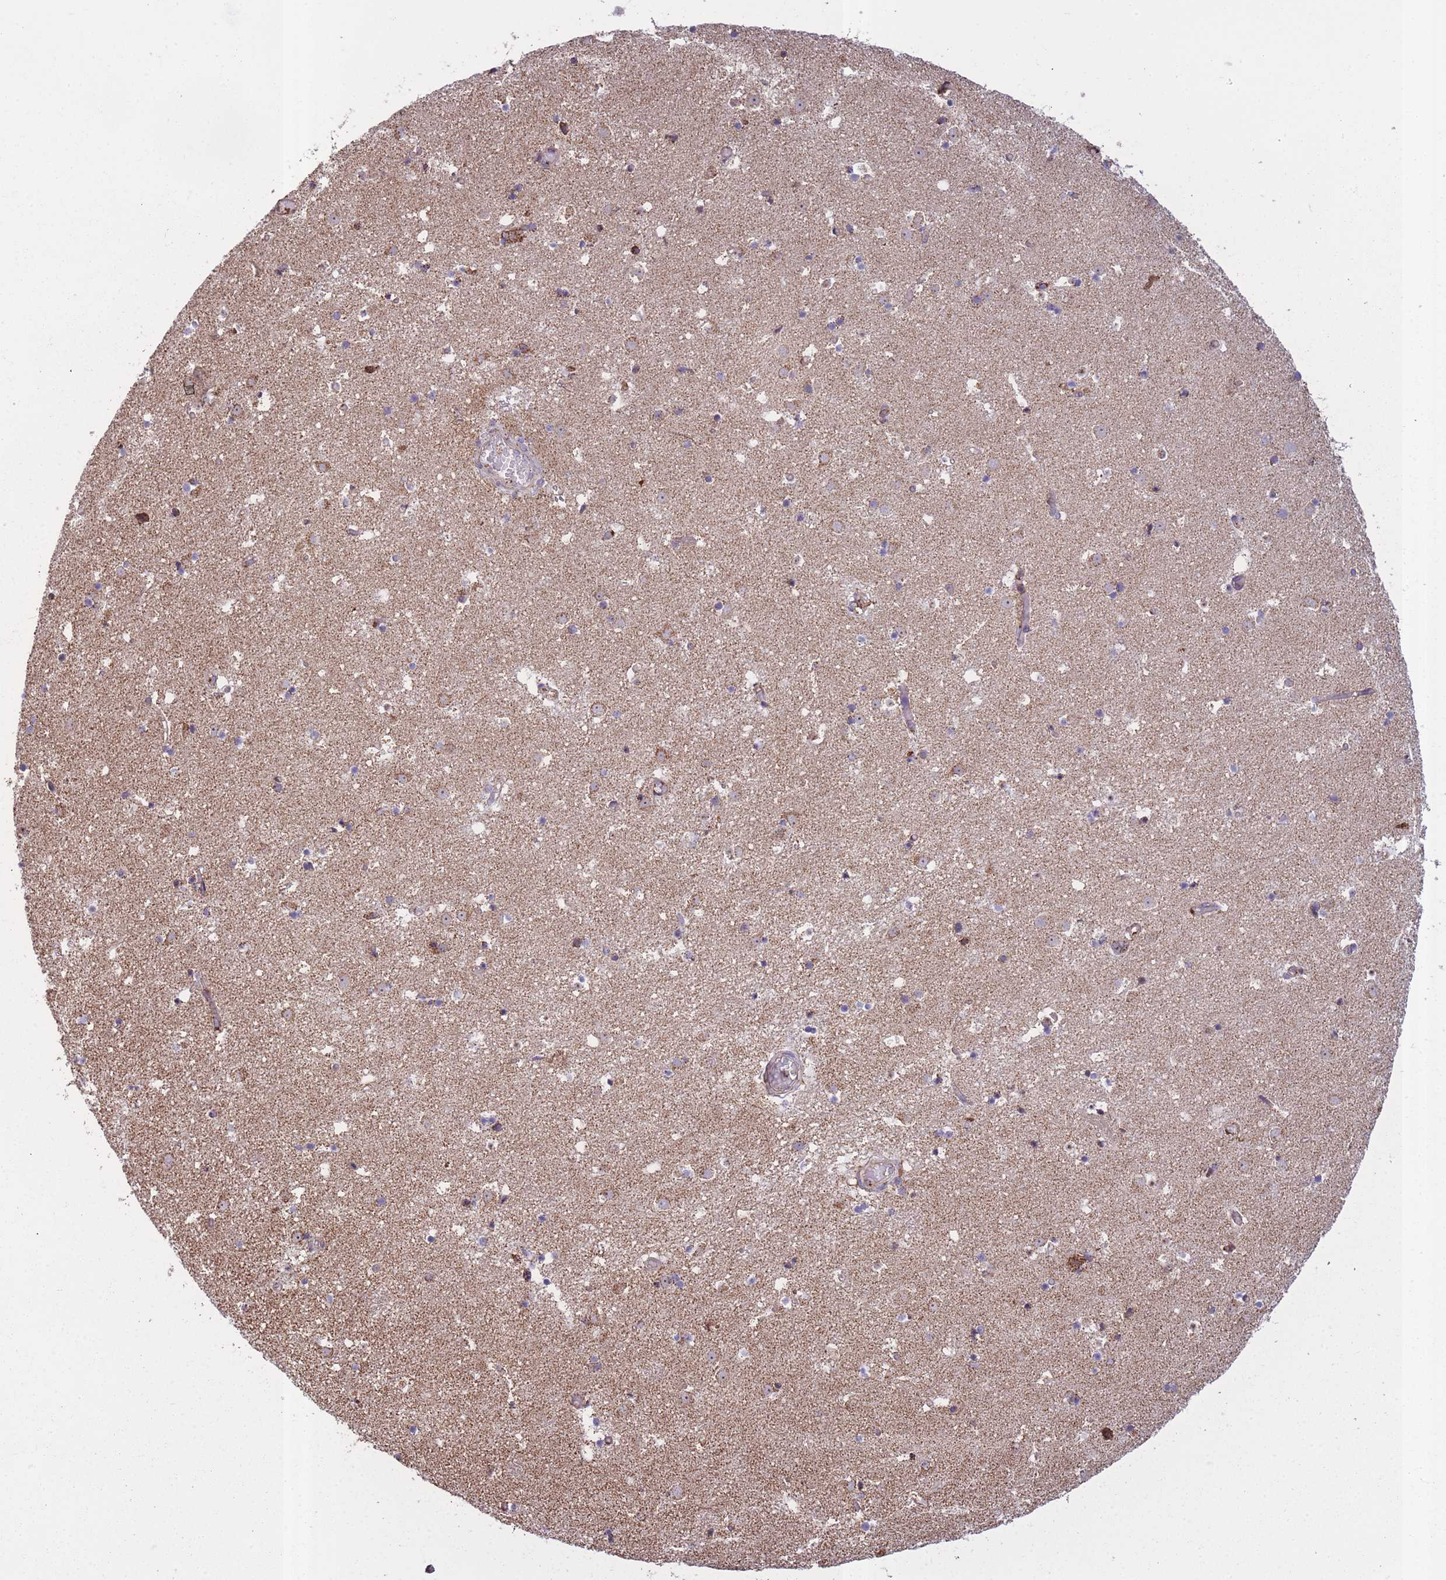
{"staining": {"intensity": "moderate", "quantity": "<25%", "location": "cytoplasmic/membranous"}, "tissue": "caudate", "cell_type": "Glial cells", "image_type": "normal", "snomed": [{"axis": "morphology", "description": "Normal tissue, NOS"}, {"axis": "topography", "description": "Lateral ventricle wall"}], "caption": "Caudate stained with a brown dye exhibits moderate cytoplasmic/membranous positive positivity in about <25% of glial cells.", "gene": "KAT2A", "patient": {"sex": "male", "age": 25}}